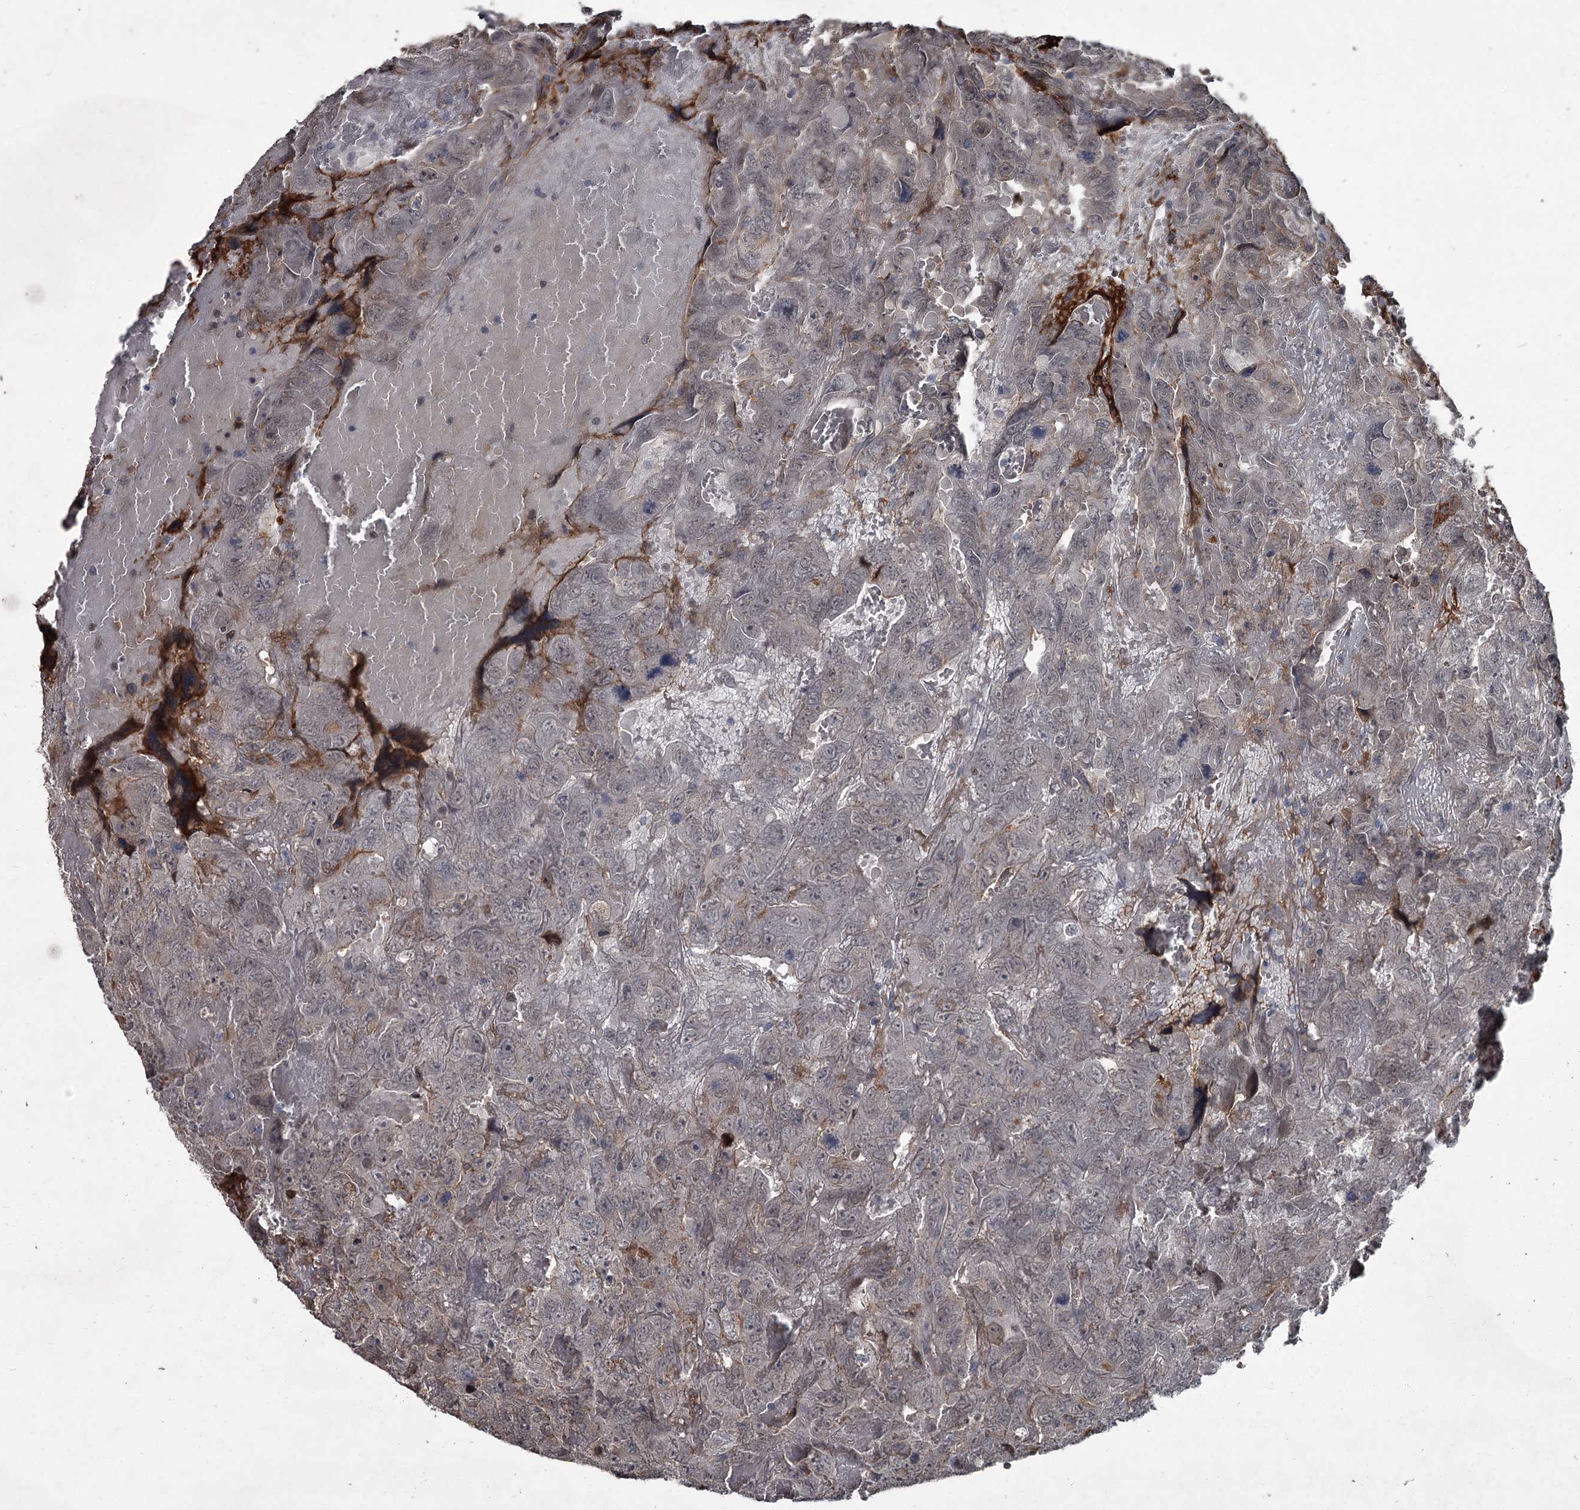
{"staining": {"intensity": "negative", "quantity": "none", "location": "none"}, "tissue": "testis cancer", "cell_type": "Tumor cells", "image_type": "cancer", "snomed": [{"axis": "morphology", "description": "Carcinoma, Embryonal, NOS"}, {"axis": "topography", "description": "Testis"}], "caption": "This is an immunohistochemistry (IHC) histopathology image of human testis embryonal carcinoma. There is no positivity in tumor cells.", "gene": "FLVCR2", "patient": {"sex": "male", "age": 45}}